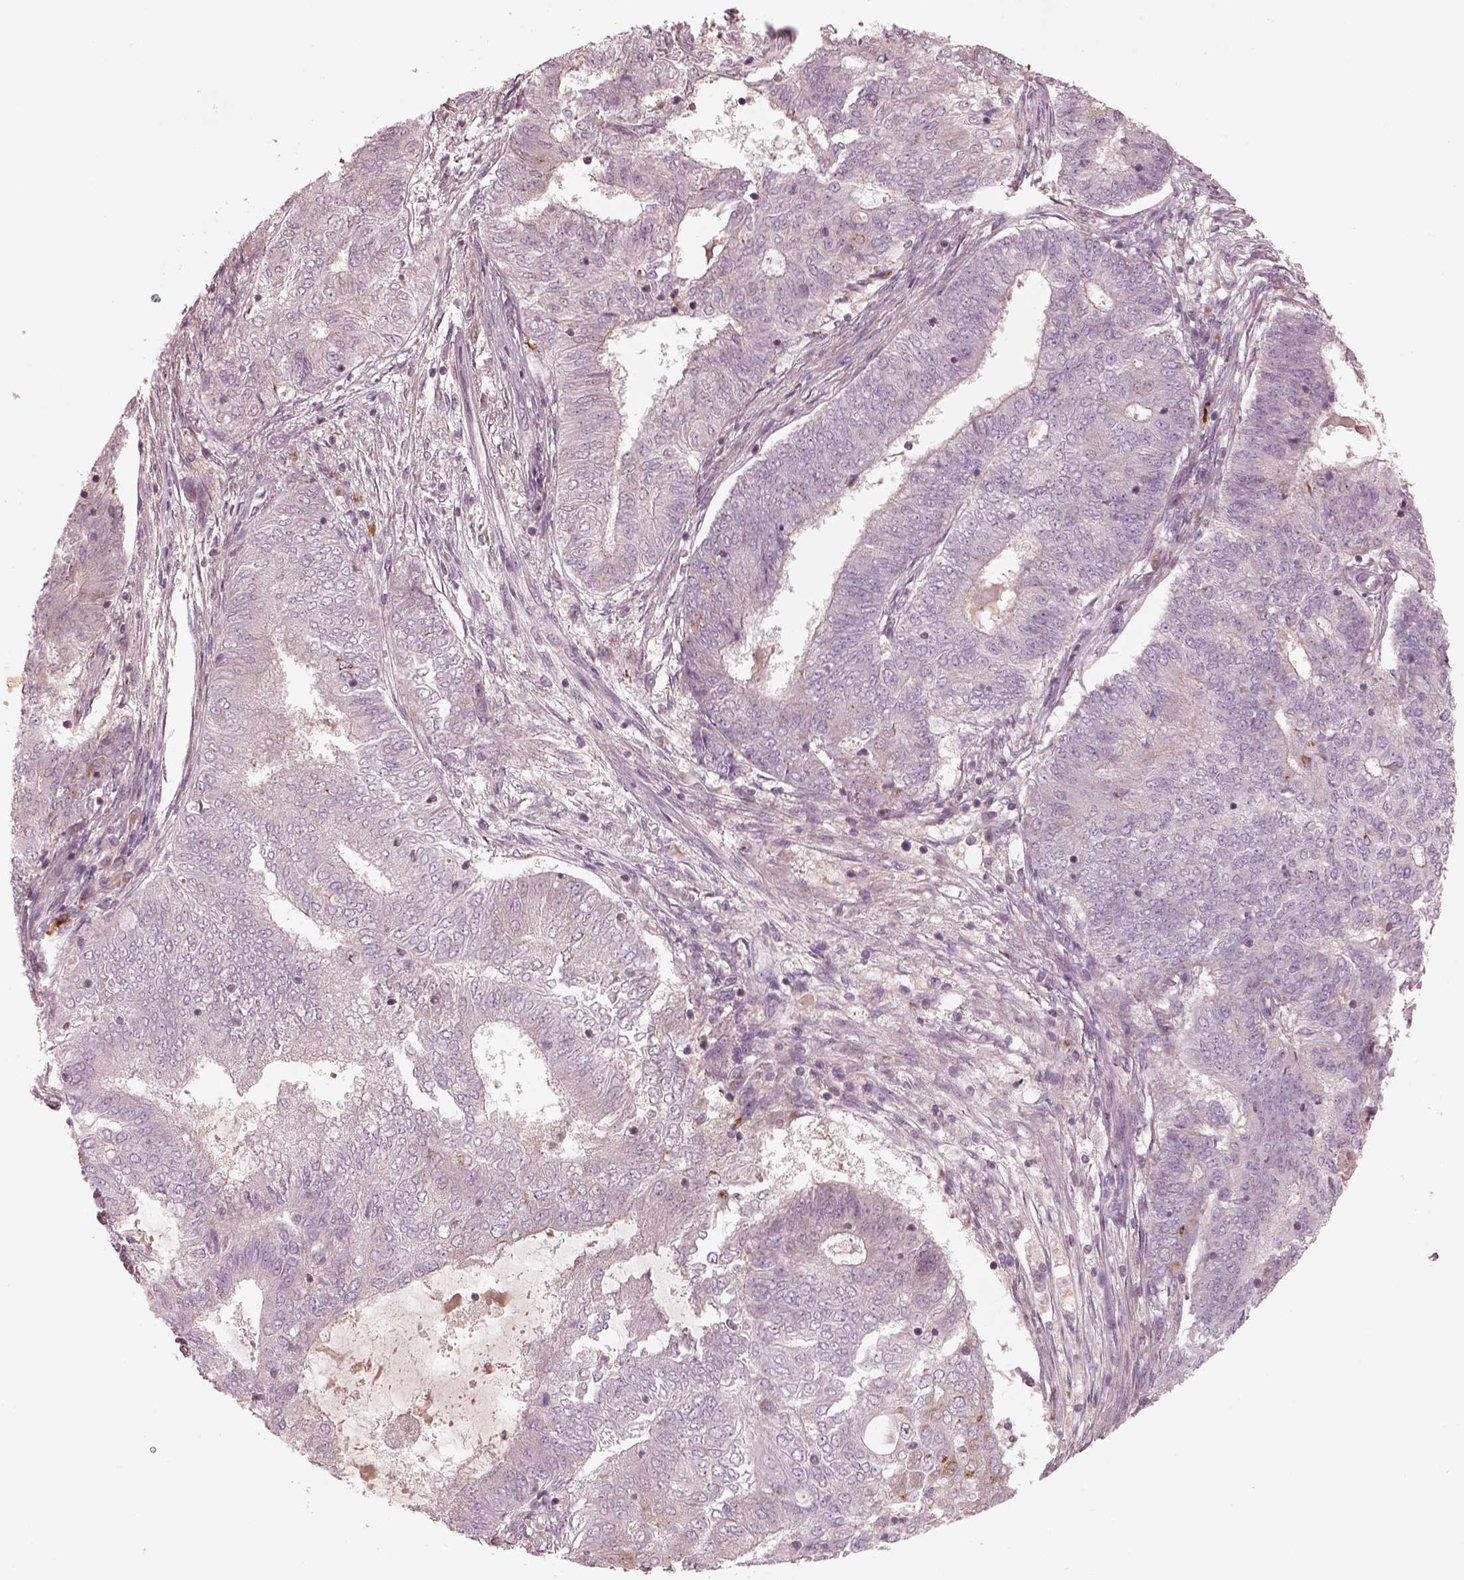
{"staining": {"intensity": "moderate", "quantity": "<25%", "location": "cytoplasmic/membranous"}, "tissue": "endometrial cancer", "cell_type": "Tumor cells", "image_type": "cancer", "snomed": [{"axis": "morphology", "description": "Adenocarcinoma, NOS"}, {"axis": "topography", "description": "Endometrium"}], "caption": "Endometrial cancer stained with a protein marker reveals moderate staining in tumor cells.", "gene": "SDCBP2", "patient": {"sex": "female", "age": 62}}